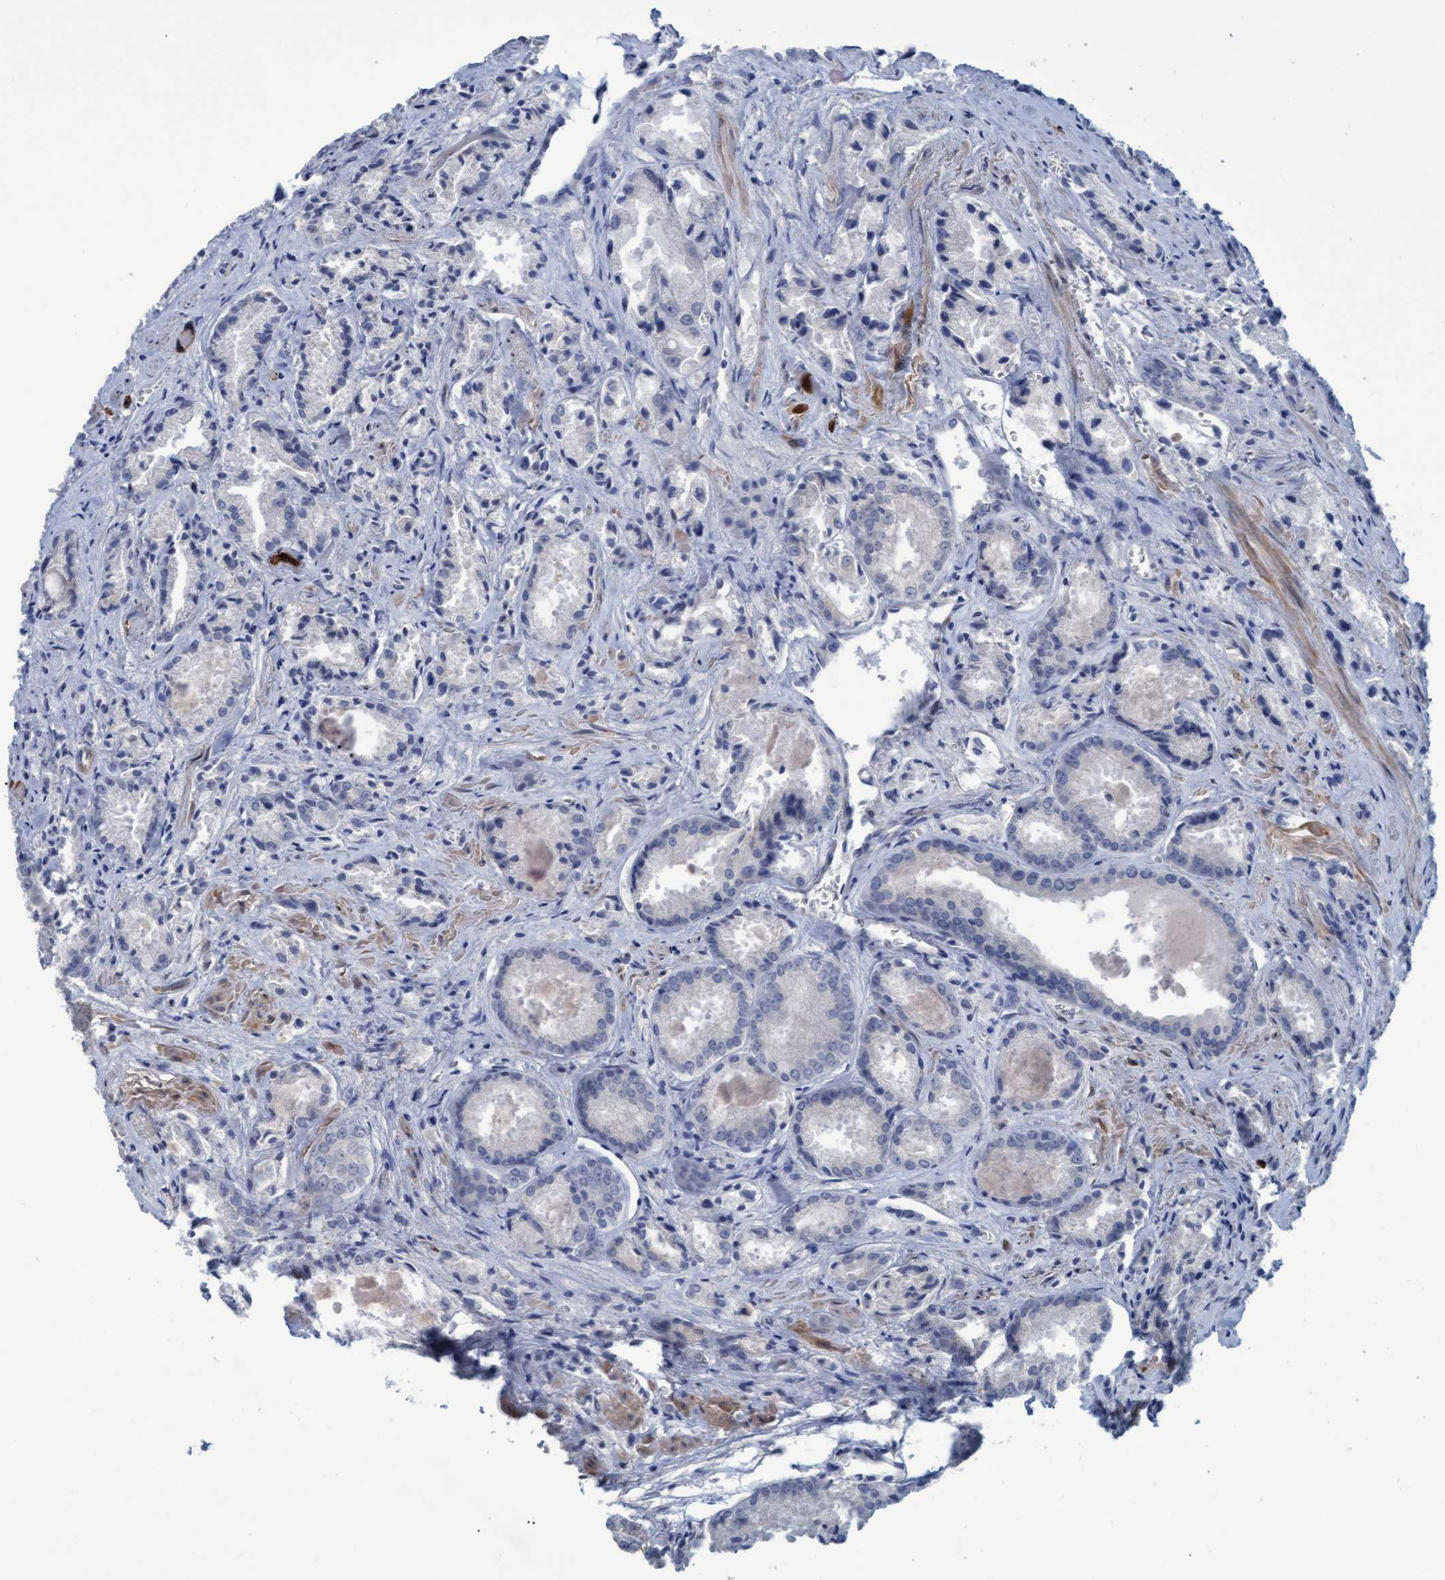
{"staining": {"intensity": "negative", "quantity": "none", "location": "none"}, "tissue": "prostate cancer", "cell_type": "Tumor cells", "image_type": "cancer", "snomed": [{"axis": "morphology", "description": "Adenocarcinoma, Low grade"}, {"axis": "topography", "description": "Prostate"}], "caption": "Immunohistochemistry (IHC) photomicrograph of human low-grade adenocarcinoma (prostate) stained for a protein (brown), which reveals no expression in tumor cells. The staining is performed using DAB brown chromogen with nuclei counter-stained in using hematoxylin.", "gene": "SSTR3", "patient": {"sex": "male", "age": 64}}